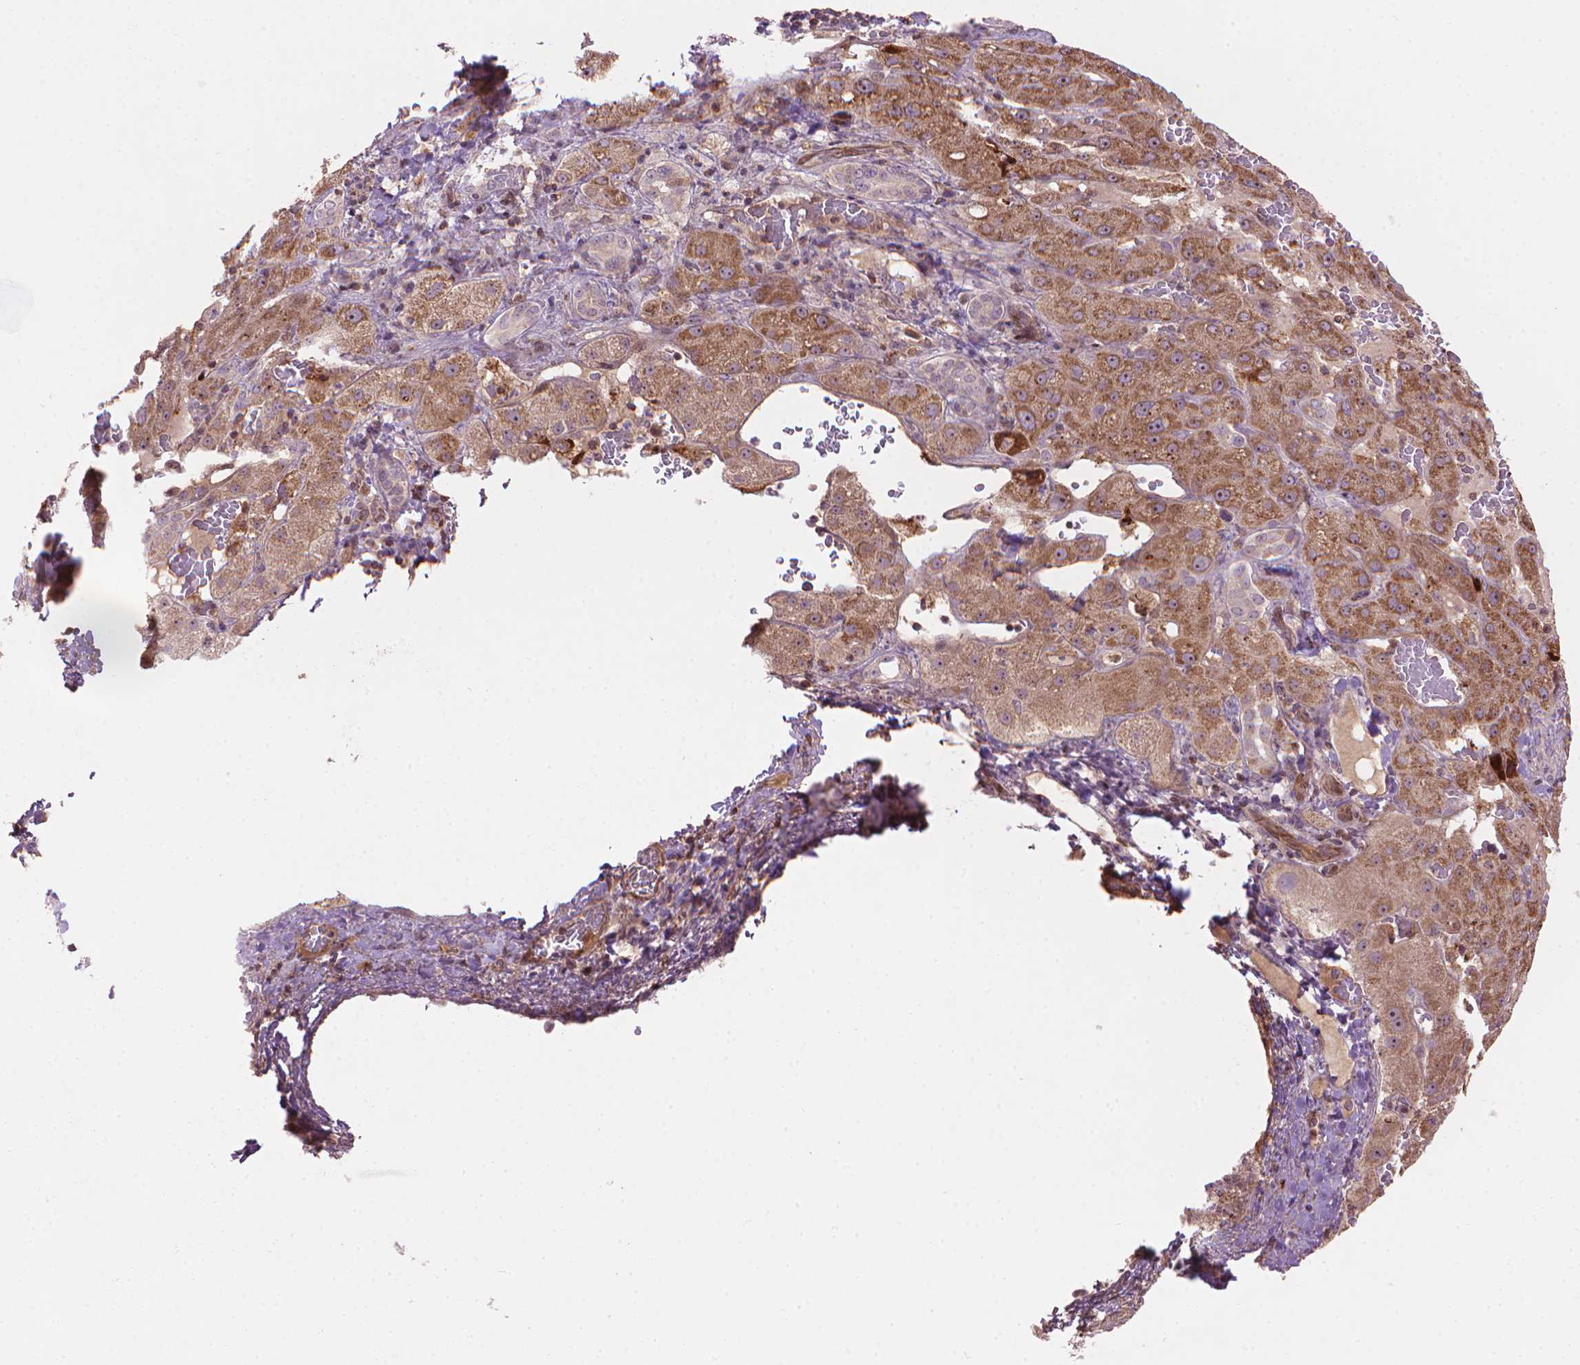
{"staining": {"intensity": "moderate", "quantity": ">75%", "location": "cytoplasmic/membranous"}, "tissue": "liver cancer", "cell_type": "Tumor cells", "image_type": "cancer", "snomed": [{"axis": "morphology", "description": "Carcinoma, Hepatocellular, NOS"}, {"axis": "topography", "description": "Liver"}], "caption": "An image showing moderate cytoplasmic/membranous expression in about >75% of tumor cells in liver cancer, as visualized by brown immunohistochemical staining.", "gene": "SMC2", "patient": {"sex": "female", "age": 73}}